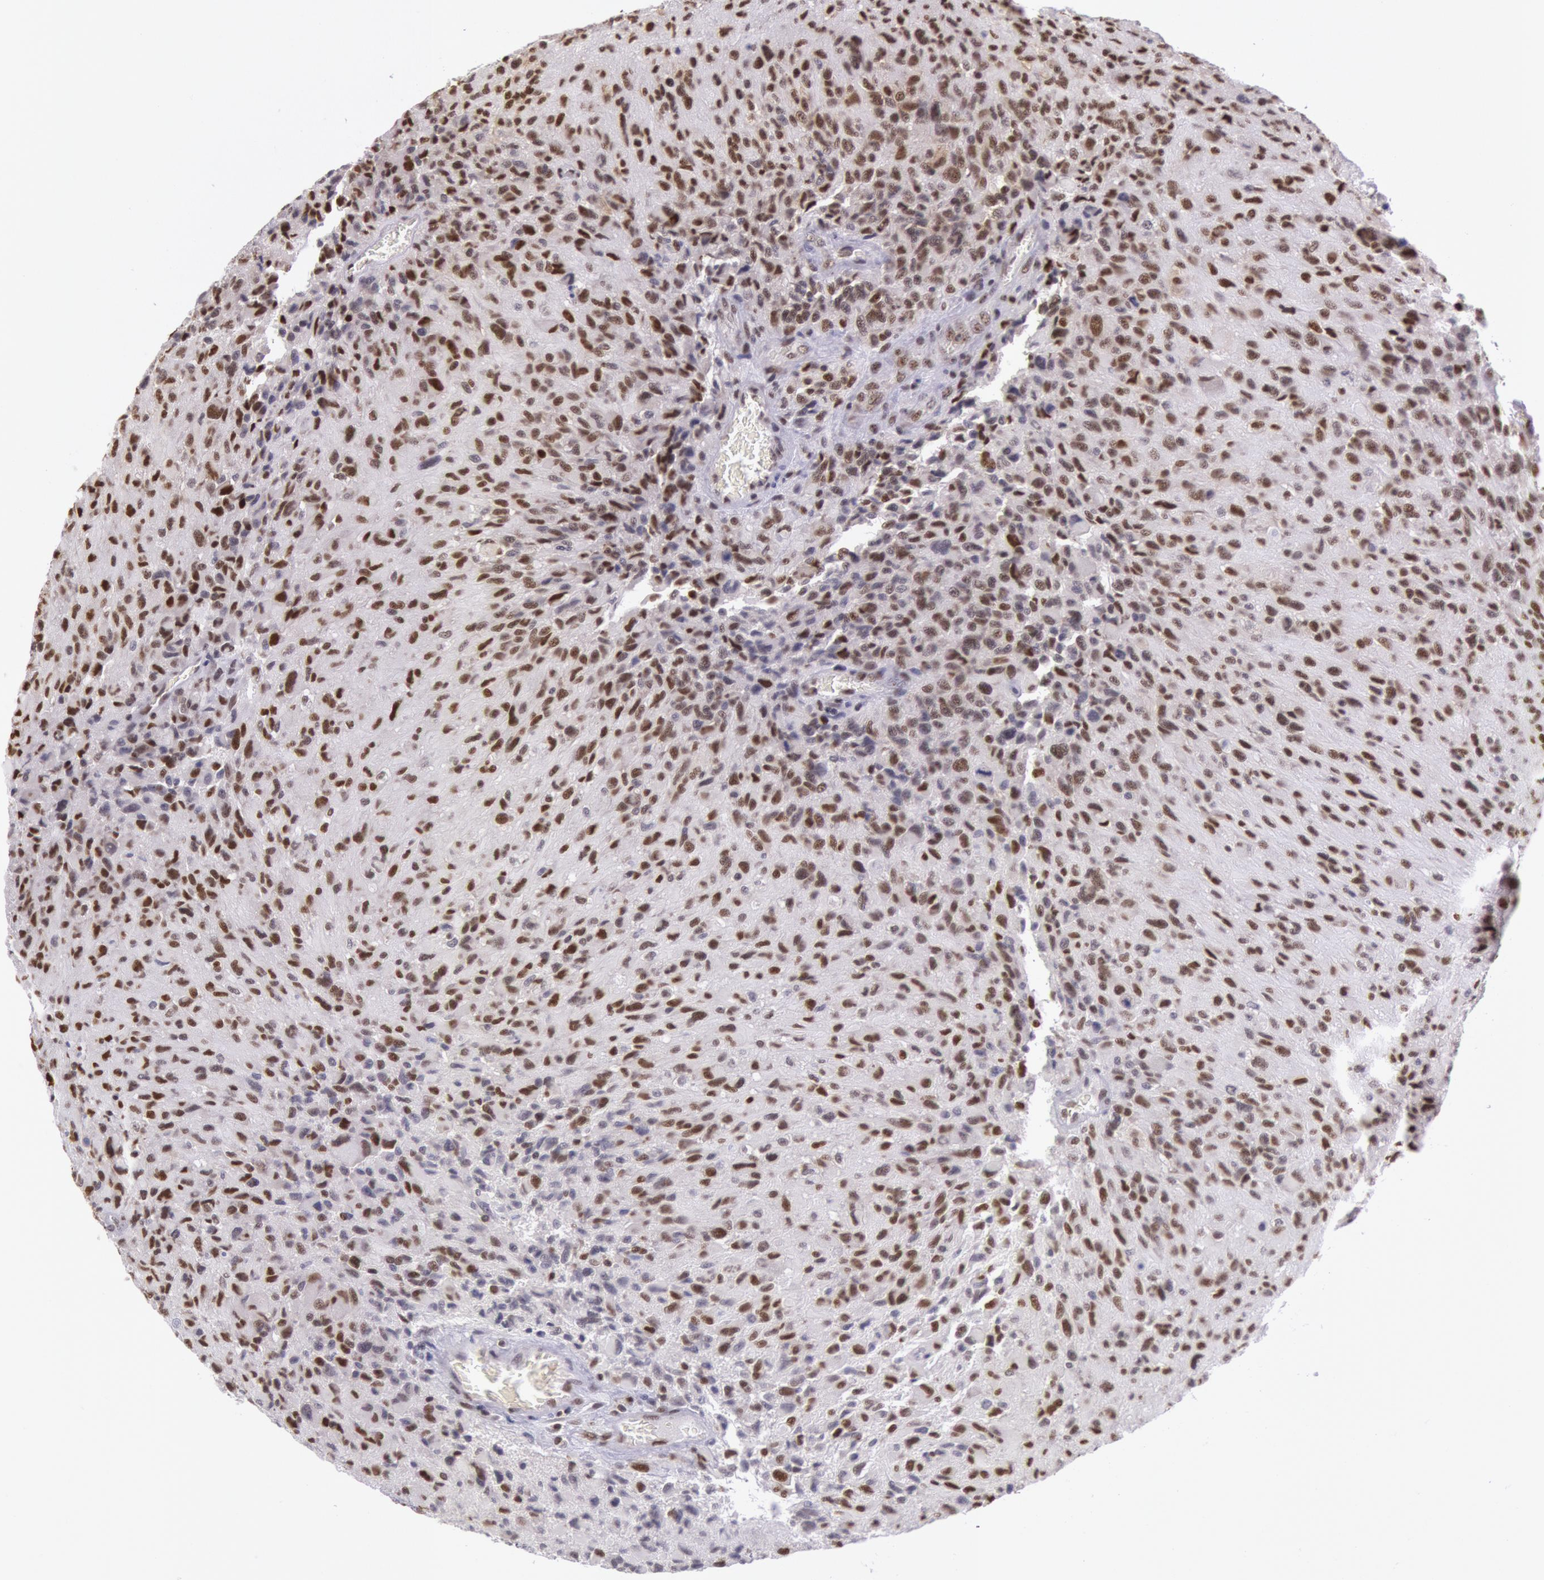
{"staining": {"intensity": "moderate", "quantity": ">75%", "location": "nuclear"}, "tissue": "glioma", "cell_type": "Tumor cells", "image_type": "cancer", "snomed": [{"axis": "morphology", "description": "Glioma, malignant, High grade"}, {"axis": "topography", "description": "Brain"}], "caption": "Glioma was stained to show a protein in brown. There is medium levels of moderate nuclear expression in approximately >75% of tumor cells.", "gene": "ESS2", "patient": {"sex": "male", "age": 69}}